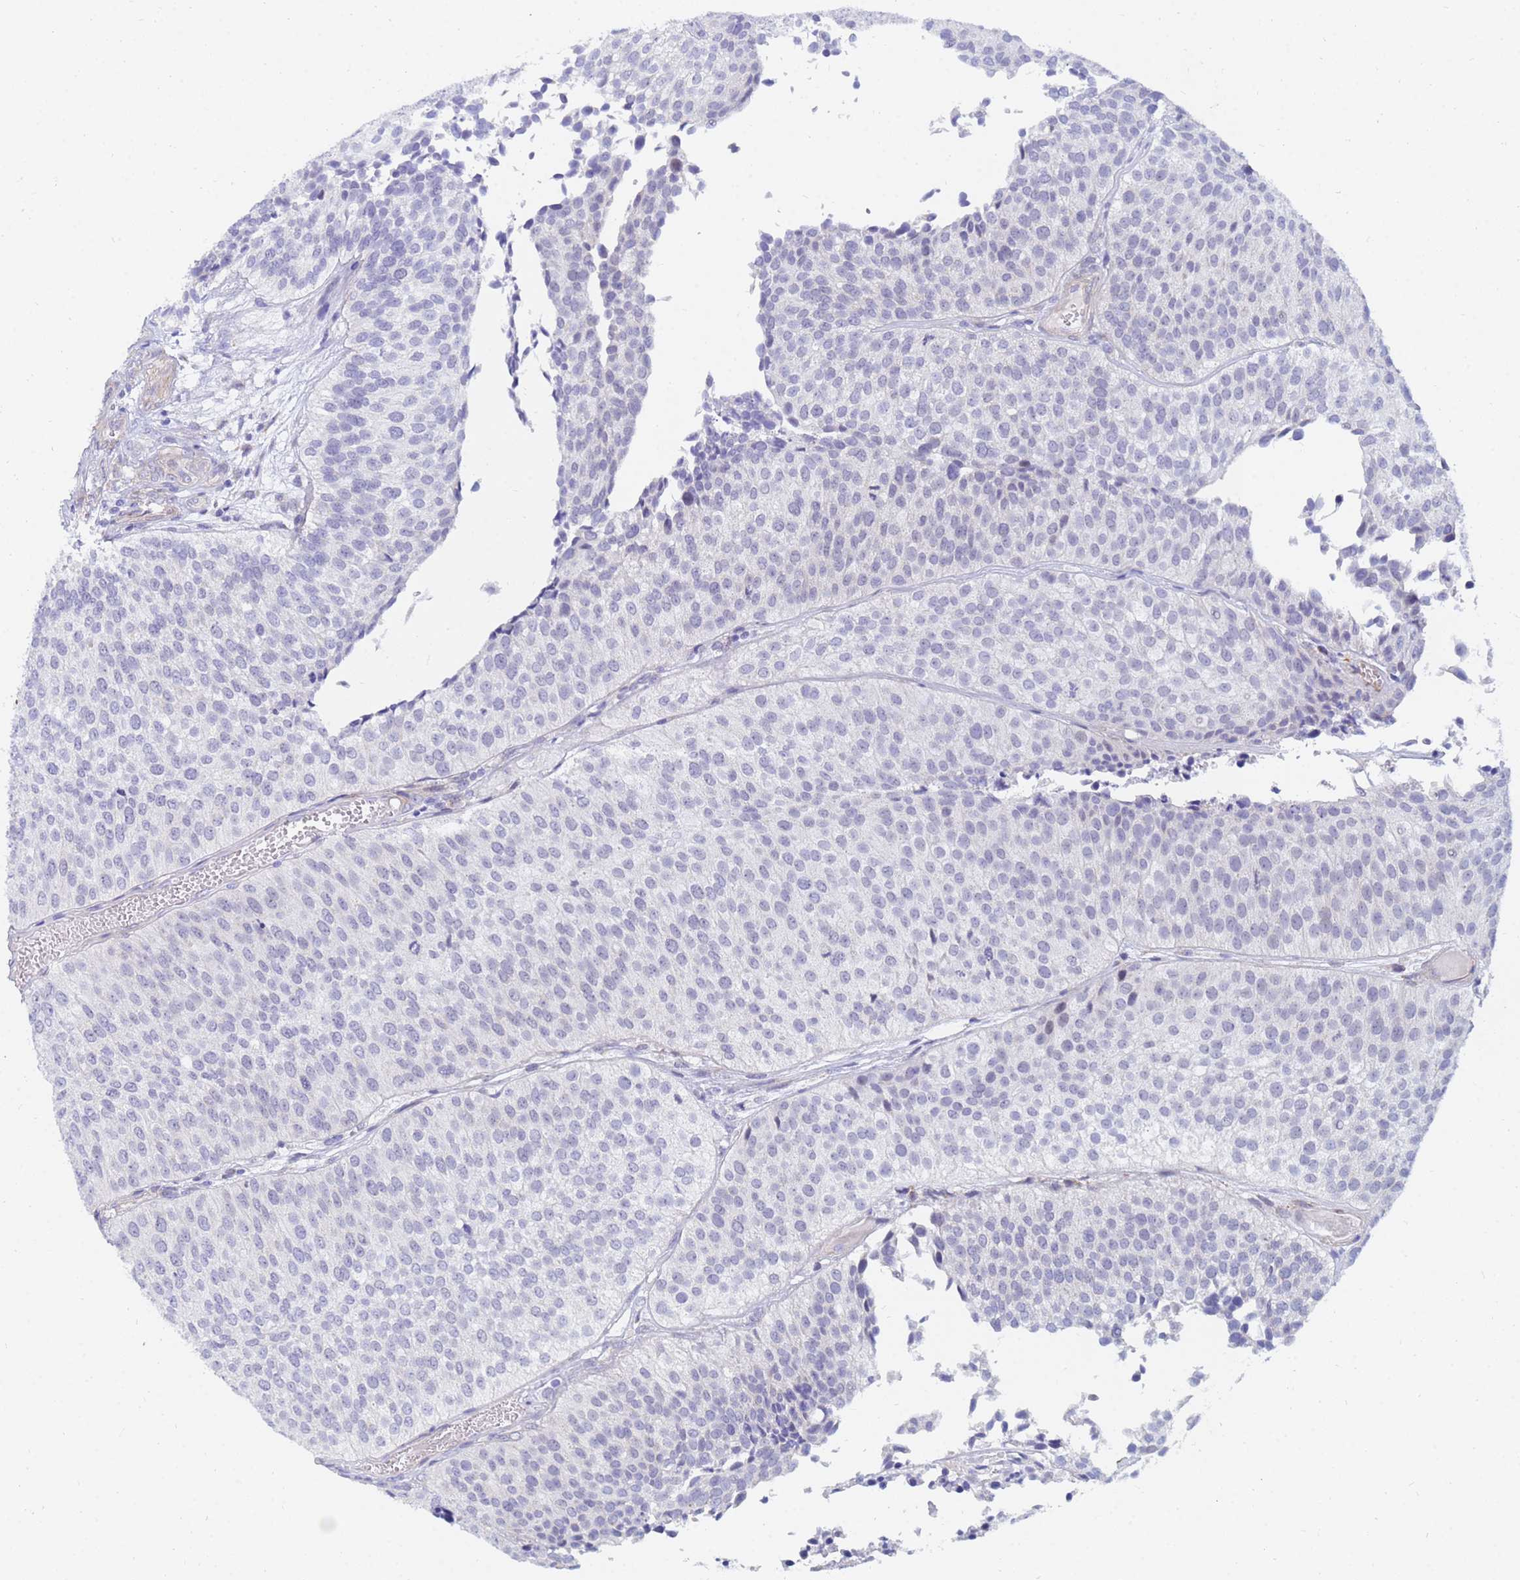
{"staining": {"intensity": "negative", "quantity": "none", "location": "none"}, "tissue": "urothelial cancer", "cell_type": "Tumor cells", "image_type": "cancer", "snomed": [{"axis": "morphology", "description": "Urothelial carcinoma, Low grade"}, {"axis": "topography", "description": "Urinary bladder"}], "caption": "Urothelial carcinoma (low-grade) was stained to show a protein in brown. There is no significant positivity in tumor cells.", "gene": "SDR39U1", "patient": {"sex": "male", "age": 84}}